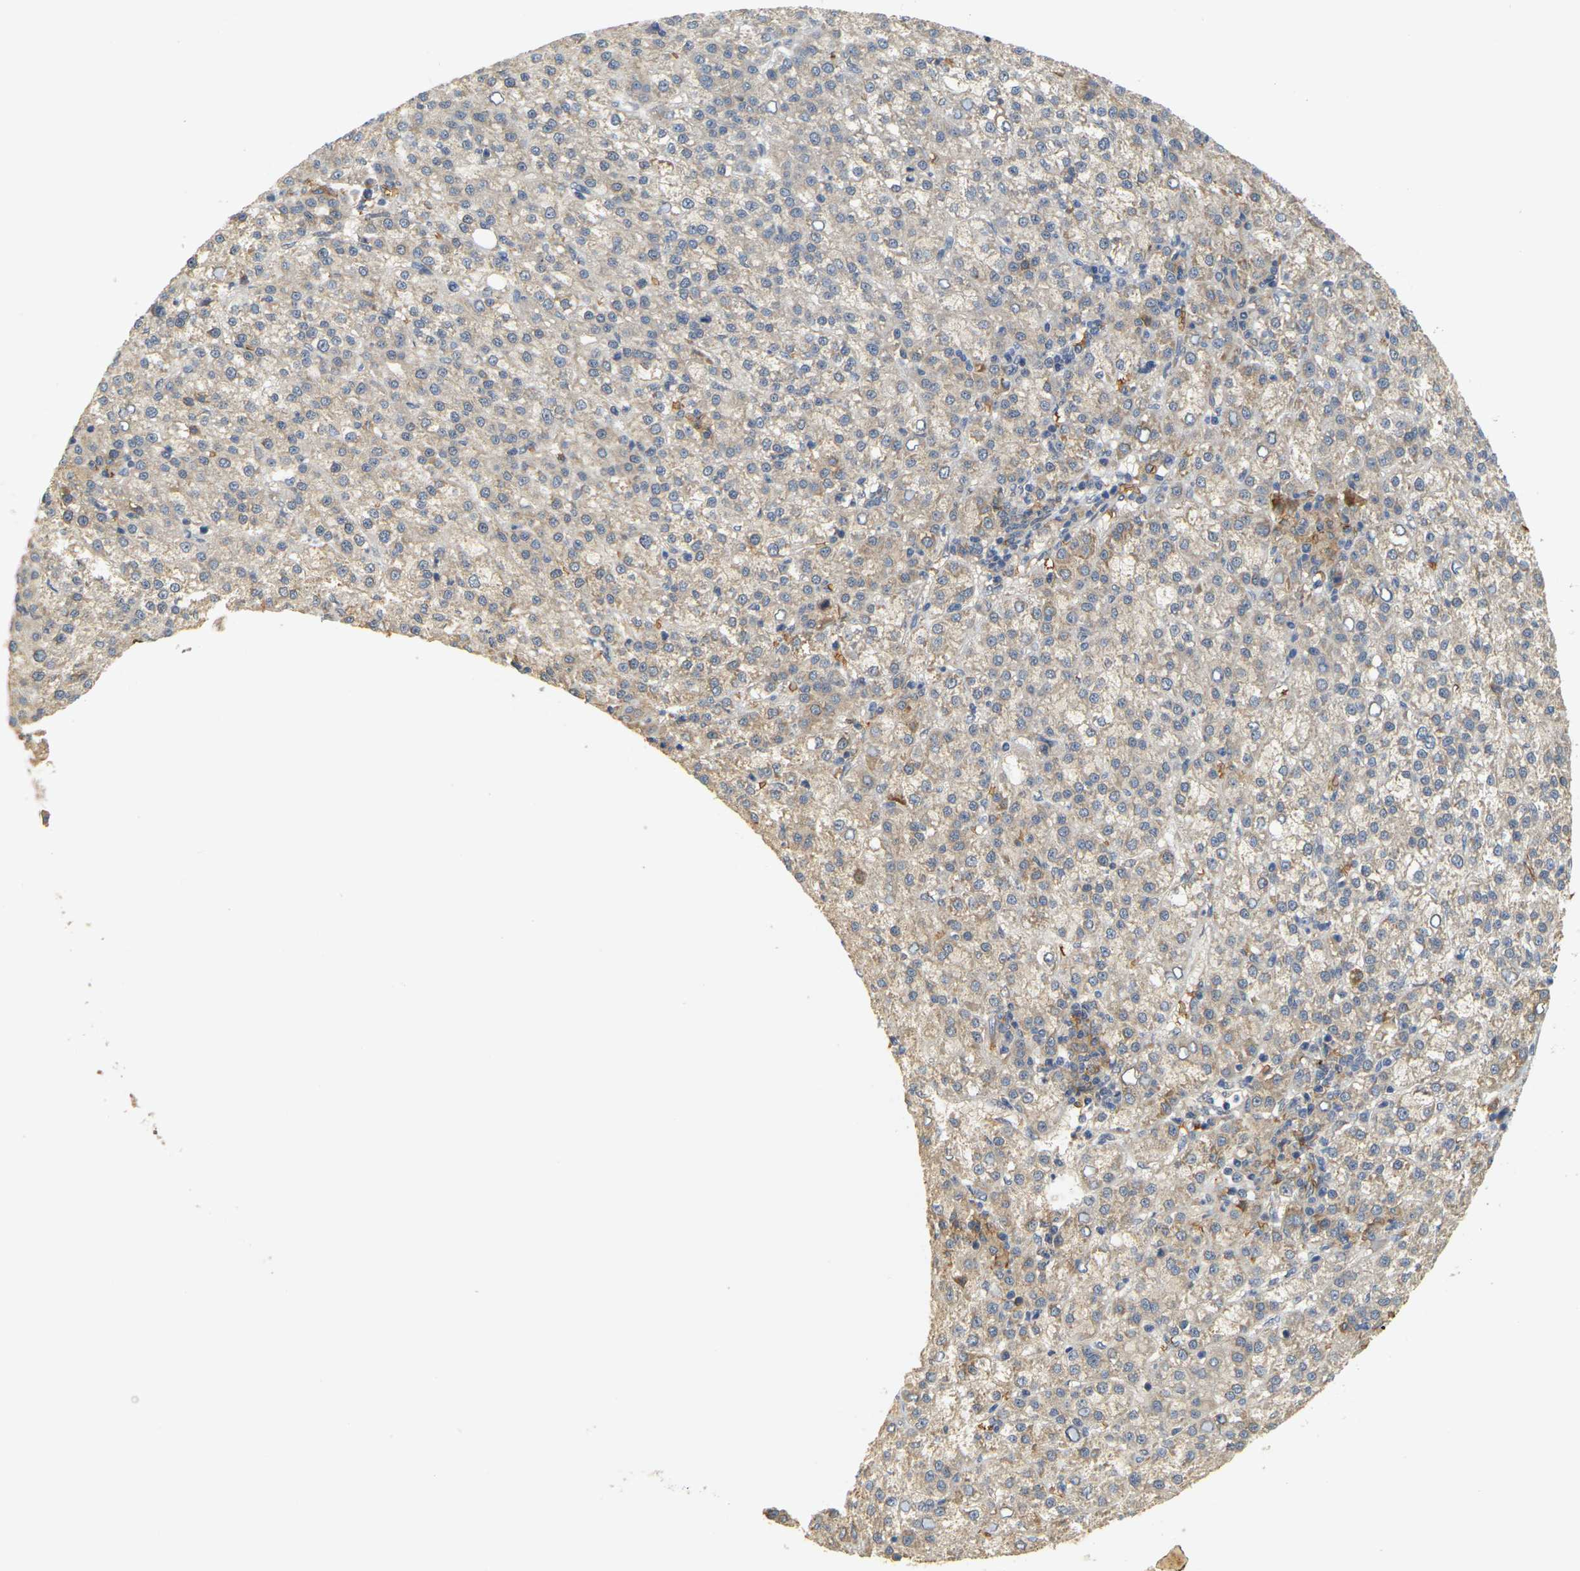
{"staining": {"intensity": "weak", "quantity": "<25%", "location": "cytoplasmic/membranous"}, "tissue": "liver cancer", "cell_type": "Tumor cells", "image_type": "cancer", "snomed": [{"axis": "morphology", "description": "Carcinoma, Hepatocellular, NOS"}, {"axis": "topography", "description": "Liver"}], "caption": "Liver cancer (hepatocellular carcinoma) stained for a protein using immunohistochemistry shows no expression tumor cells.", "gene": "MEGF9", "patient": {"sex": "female", "age": 58}}